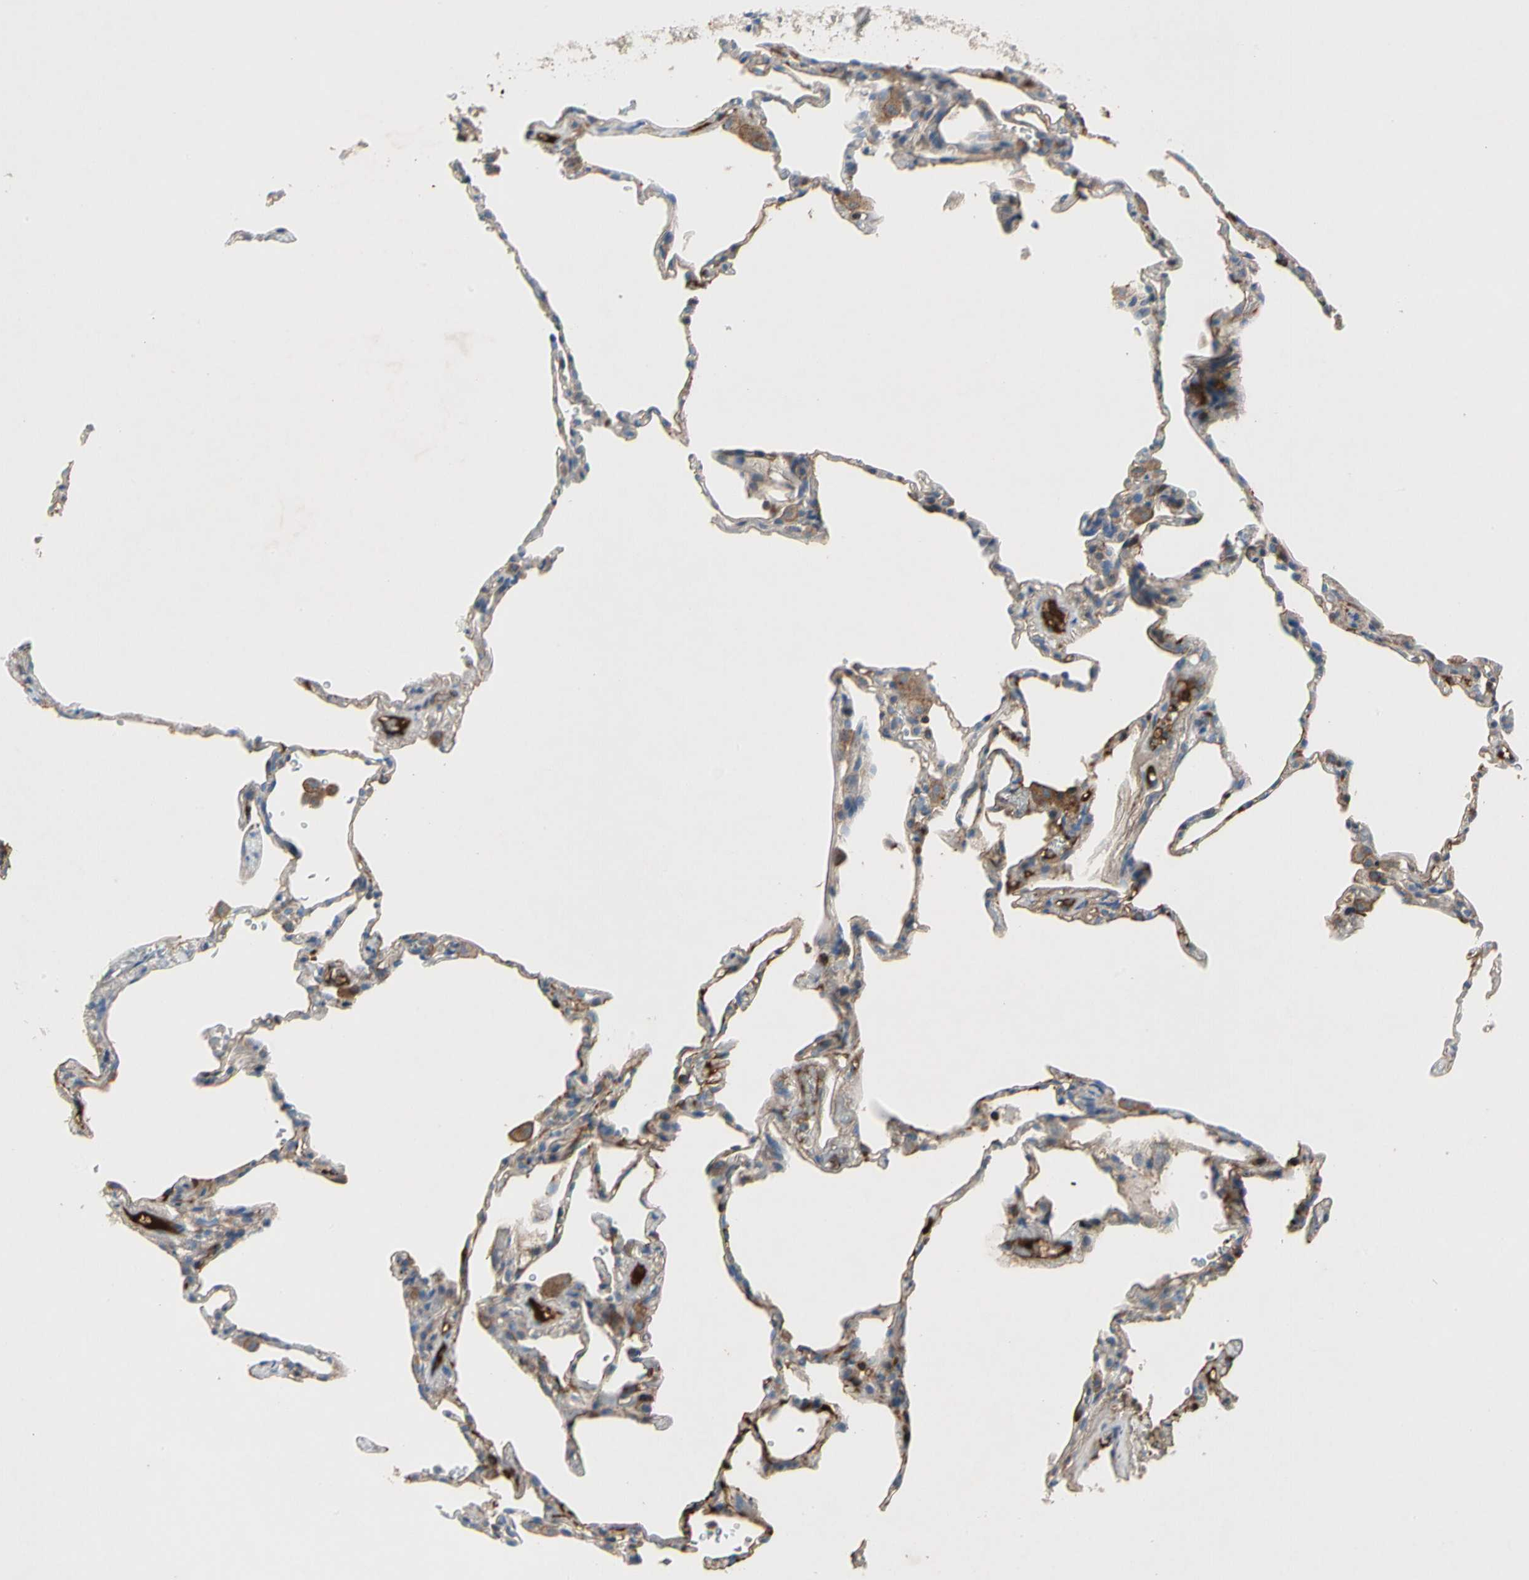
{"staining": {"intensity": "moderate", "quantity": "<25%", "location": "cytoplasmic/membranous"}, "tissue": "lung", "cell_type": "Alveolar cells", "image_type": "normal", "snomed": [{"axis": "morphology", "description": "Normal tissue, NOS"}, {"axis": "topography", "description": "Lung"}], "caption": "Protein expression analysis of normal lung demonstrates moderate cytoplasmic/membranous staining in approximately <25% of alveolar cells.", "gene": "HJURP", "patient": {"sex": "male", "age": 59}}